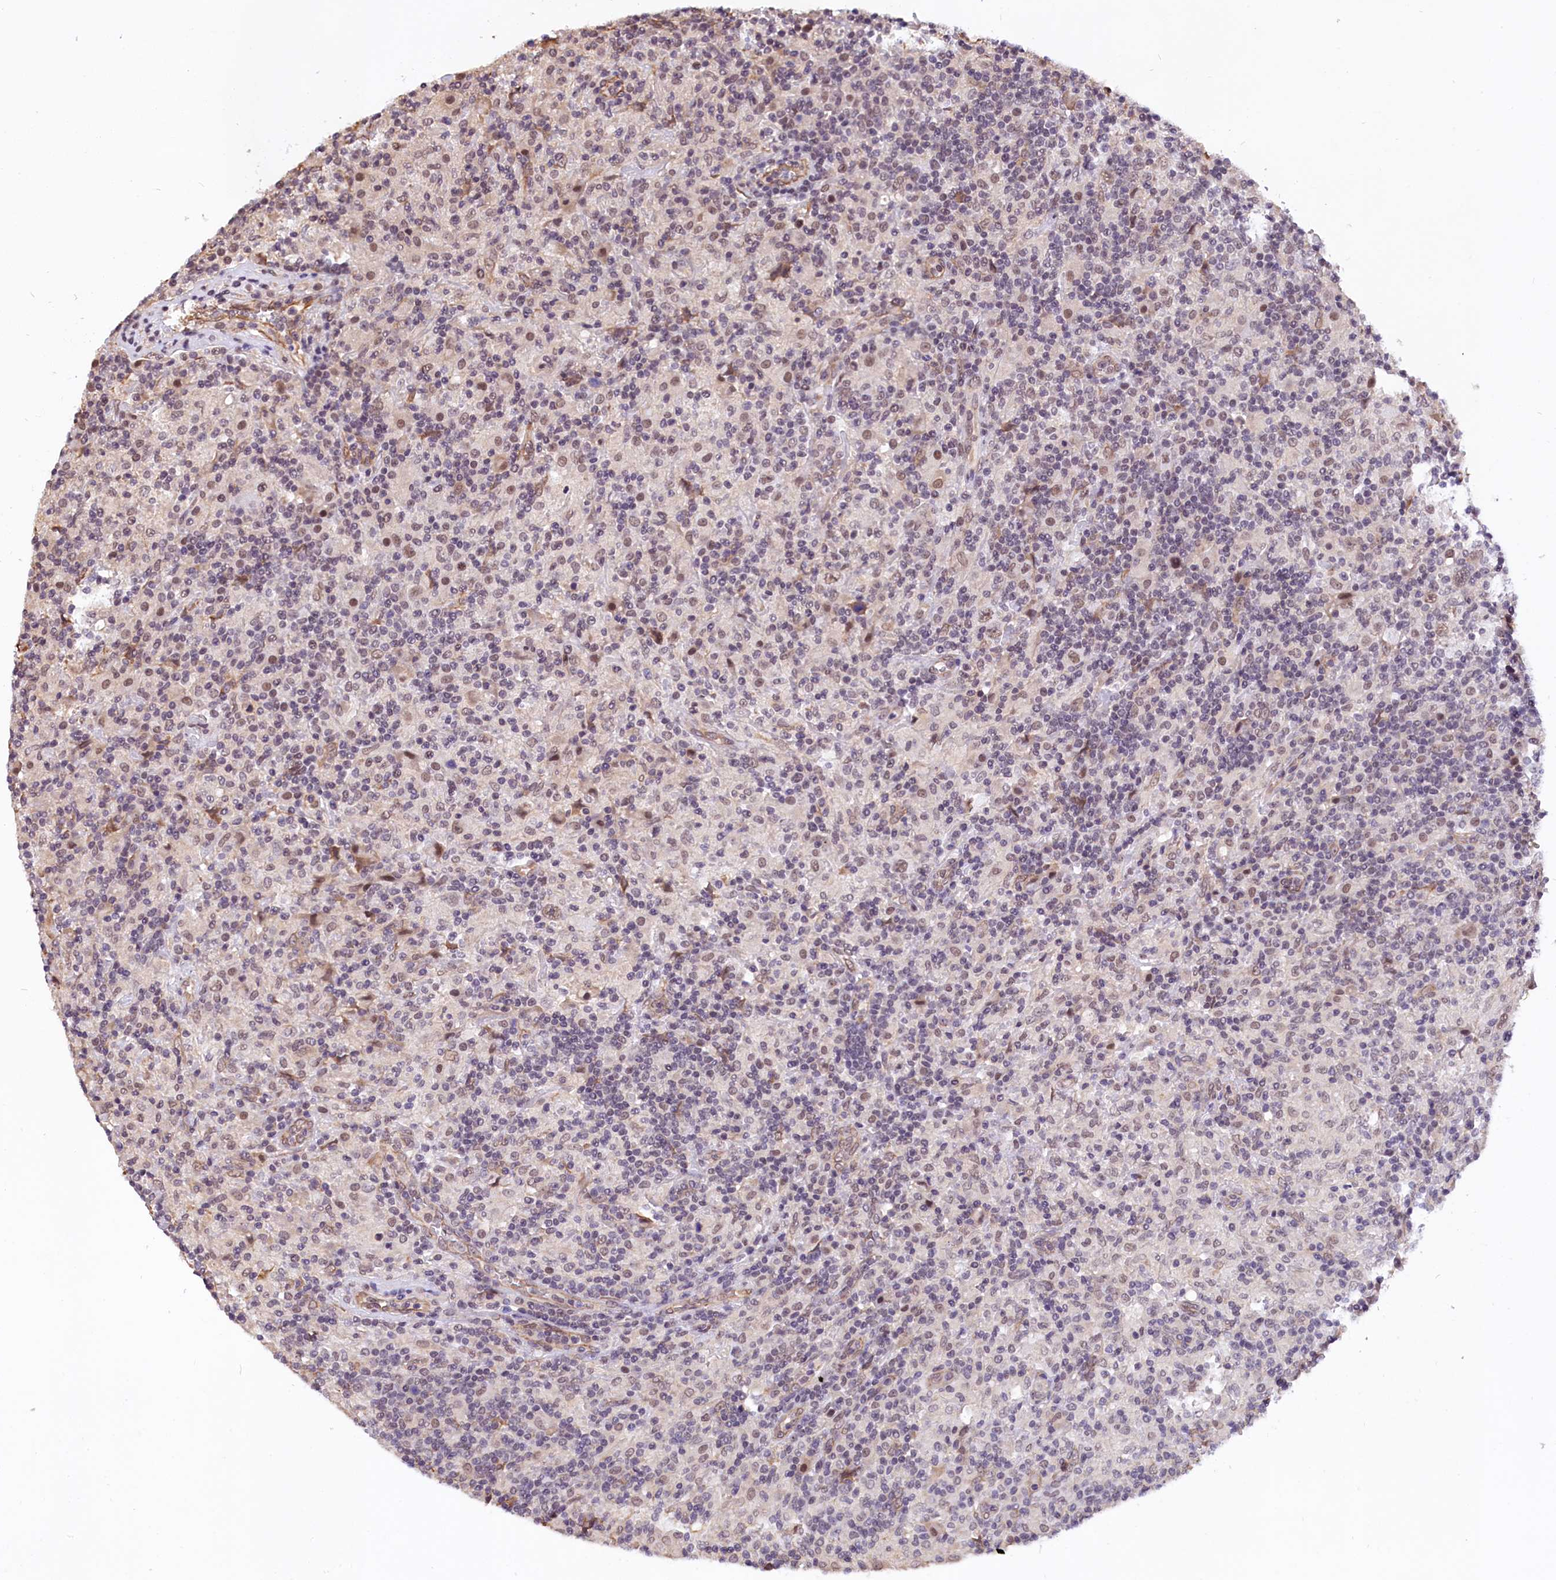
{"staining": {"intensity": "weak", "quantity": ">75%", "location": "nuclear"}, "tissue": "lymphoma", "cell_type": "Tumor cells", "image_type": "cancer", "snomed": [{"axis": "morphology", "description": "Hodgkin's disease, NOS"}, {"axis": "topography", "description": "Lymph node"}], "caption": "Immunohistochemical staining of lymphoma exhibits low levels of weak nuclear staining in approximately >75% of tumor cells.", "gene": "ZC3H4", "patient": {"sex": "male", "age": 70}}